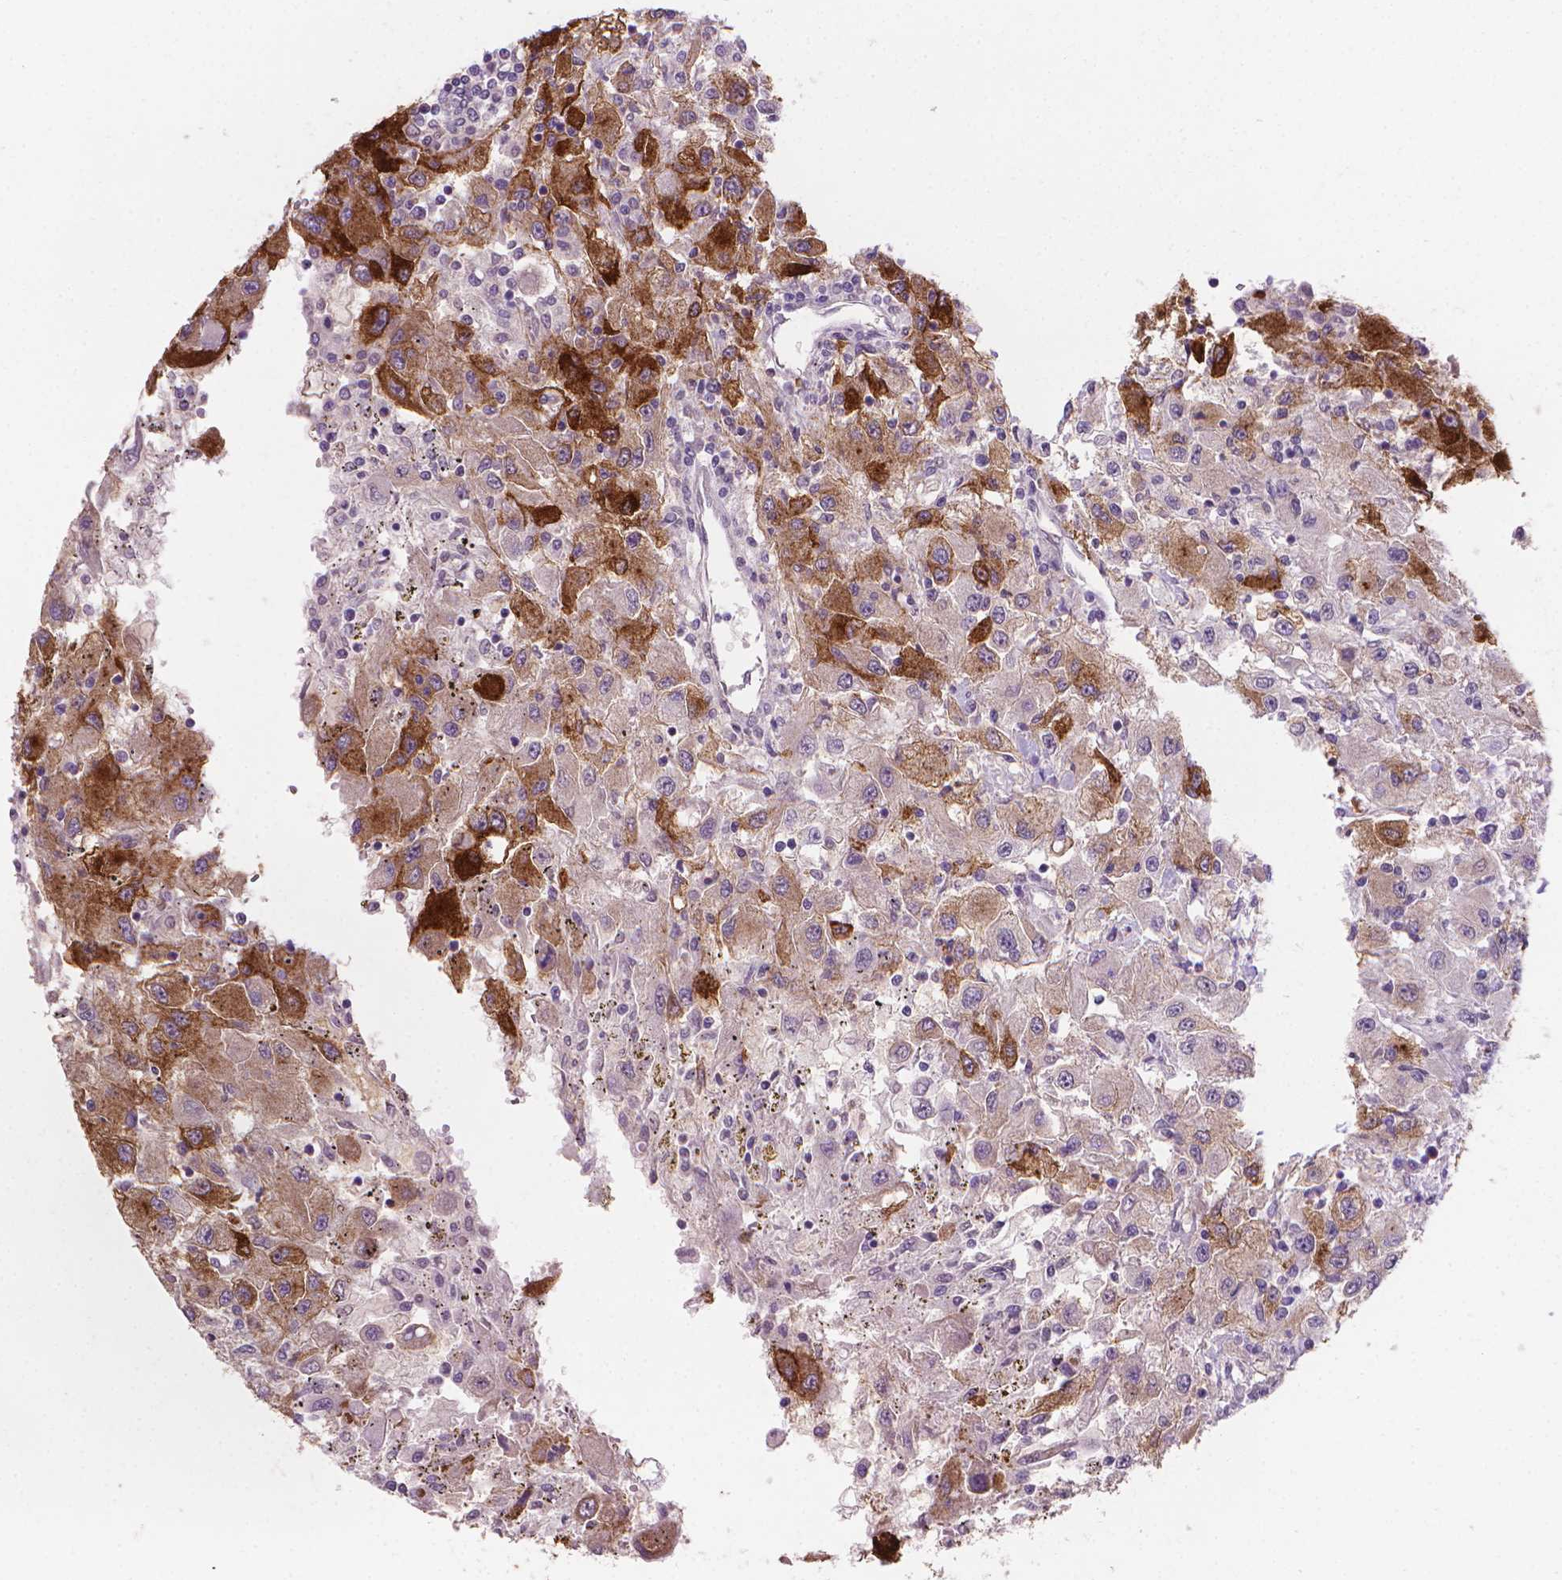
{"staining": {"intensity": "strong", "quantity": "25%-75%", "location": "cytoplasmic/membranous"}, "tissue": "renal cancer", "cell_type": "Tumor cells", "image_type": "cancer", "snomed": [{"axis": "morphology", "description": "Adenocarcinoma, NOS"}, {"axis": "topography", "description": "Kidney"}], "caption": "A brown stain shows strong cytoplasmic/membranous expression of a protein in human renal cancer tumor cells.", "gene": "MUC1", "patient": {"sex": "female", "age": 67}}